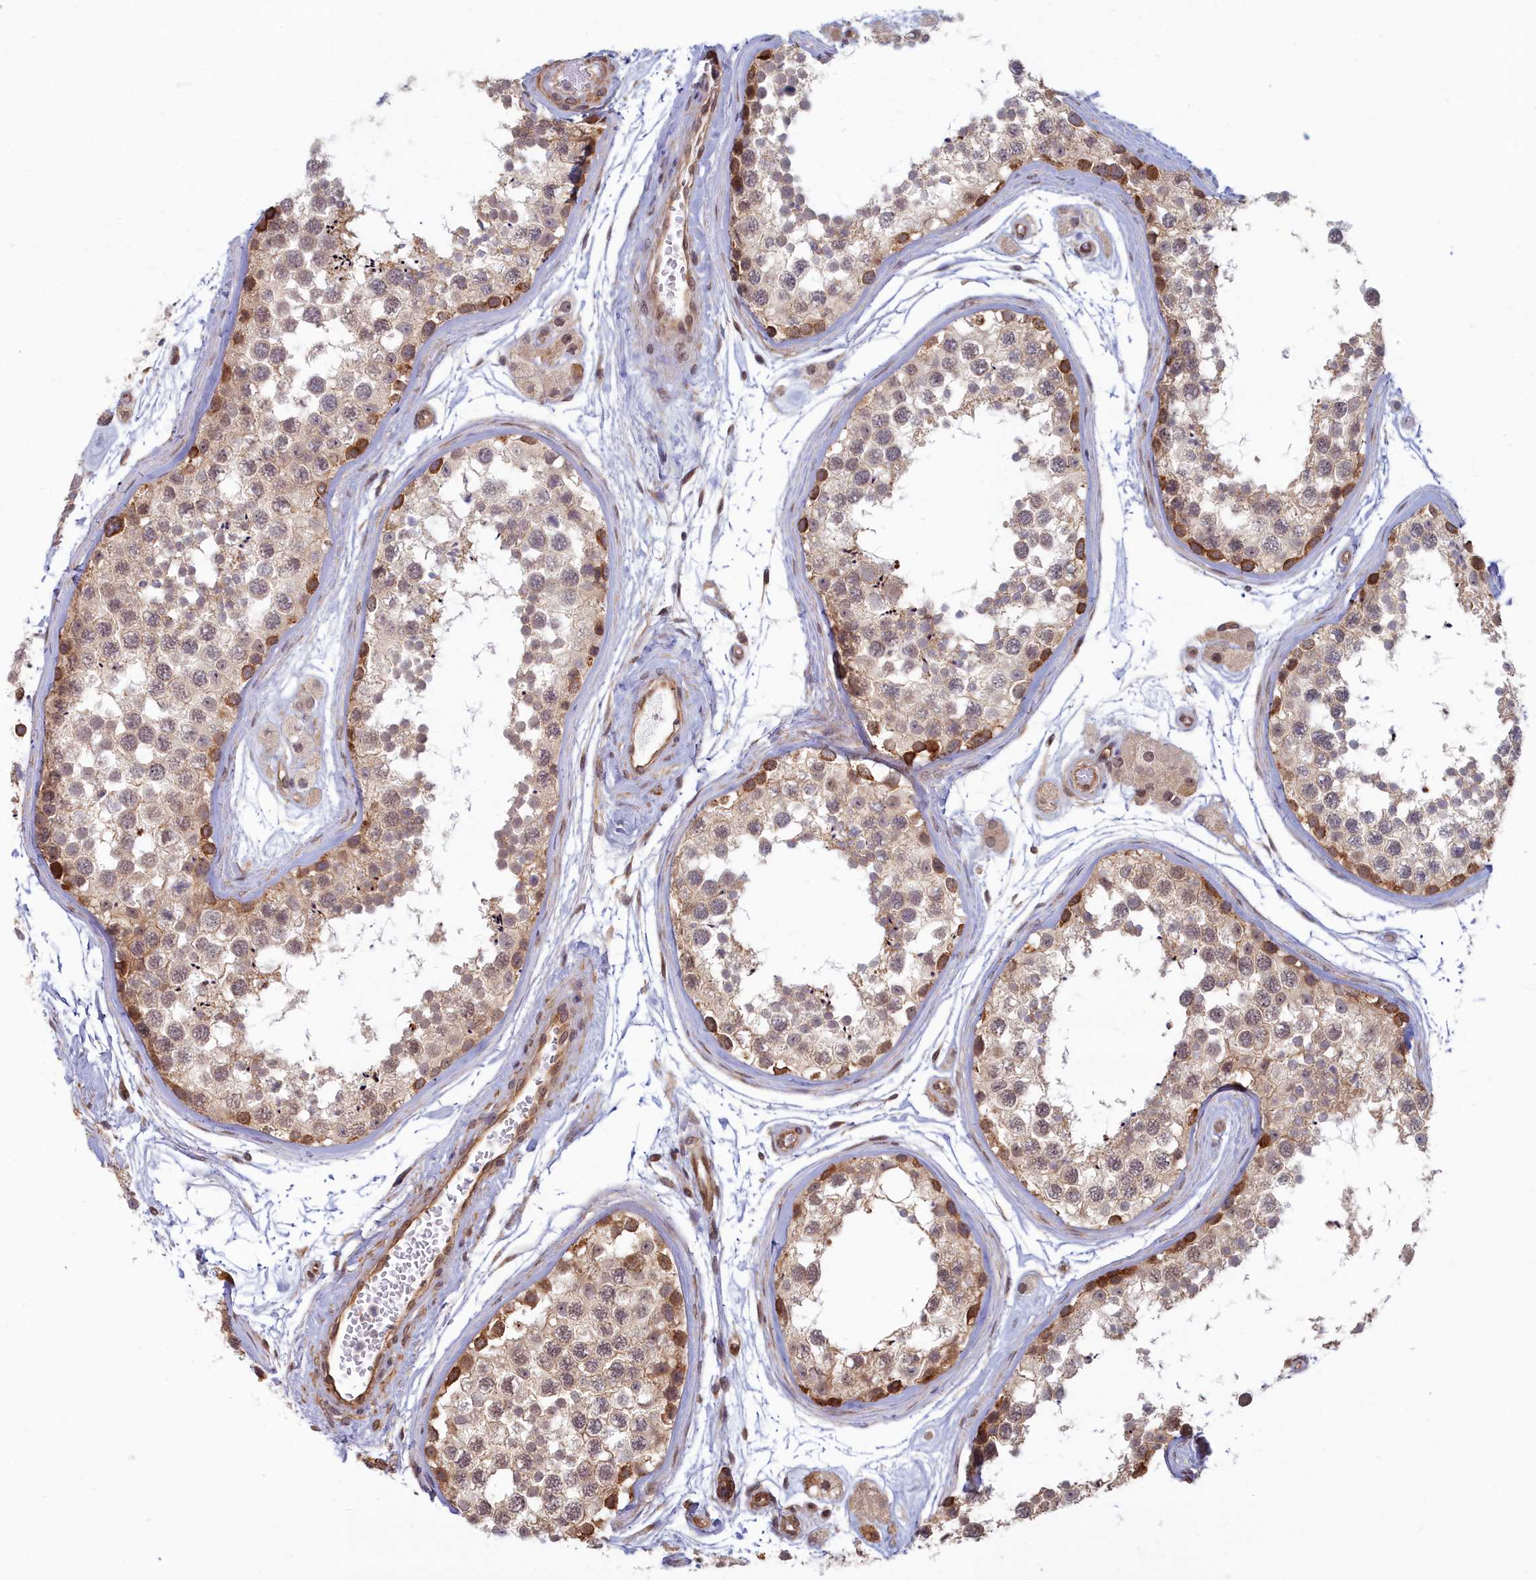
{"staining": {"intensity": "strong", "quantity": "<25%", "location": "cytoplasmic/membranous,nuclear"}, "tissue": "testis", "cell_type": "Cells in seminiferous ducts", "image_type": "normal", "snomed": [{"axis": "morphology", "description": "Normal tissue, NOS"}, {"axis": "topography", "description": "Testis"}], "caption": "High-power microscopy captured an IHC histopathology image of benign testis, revealing strong cytoplasmic/membranous,nuclear staining in about <25% of cells in seminiferous ducts. (IHC, brightfield microscopy, high magnification).", "gene": "MAK16", "patient": {"sex": "male", "age": 56}}